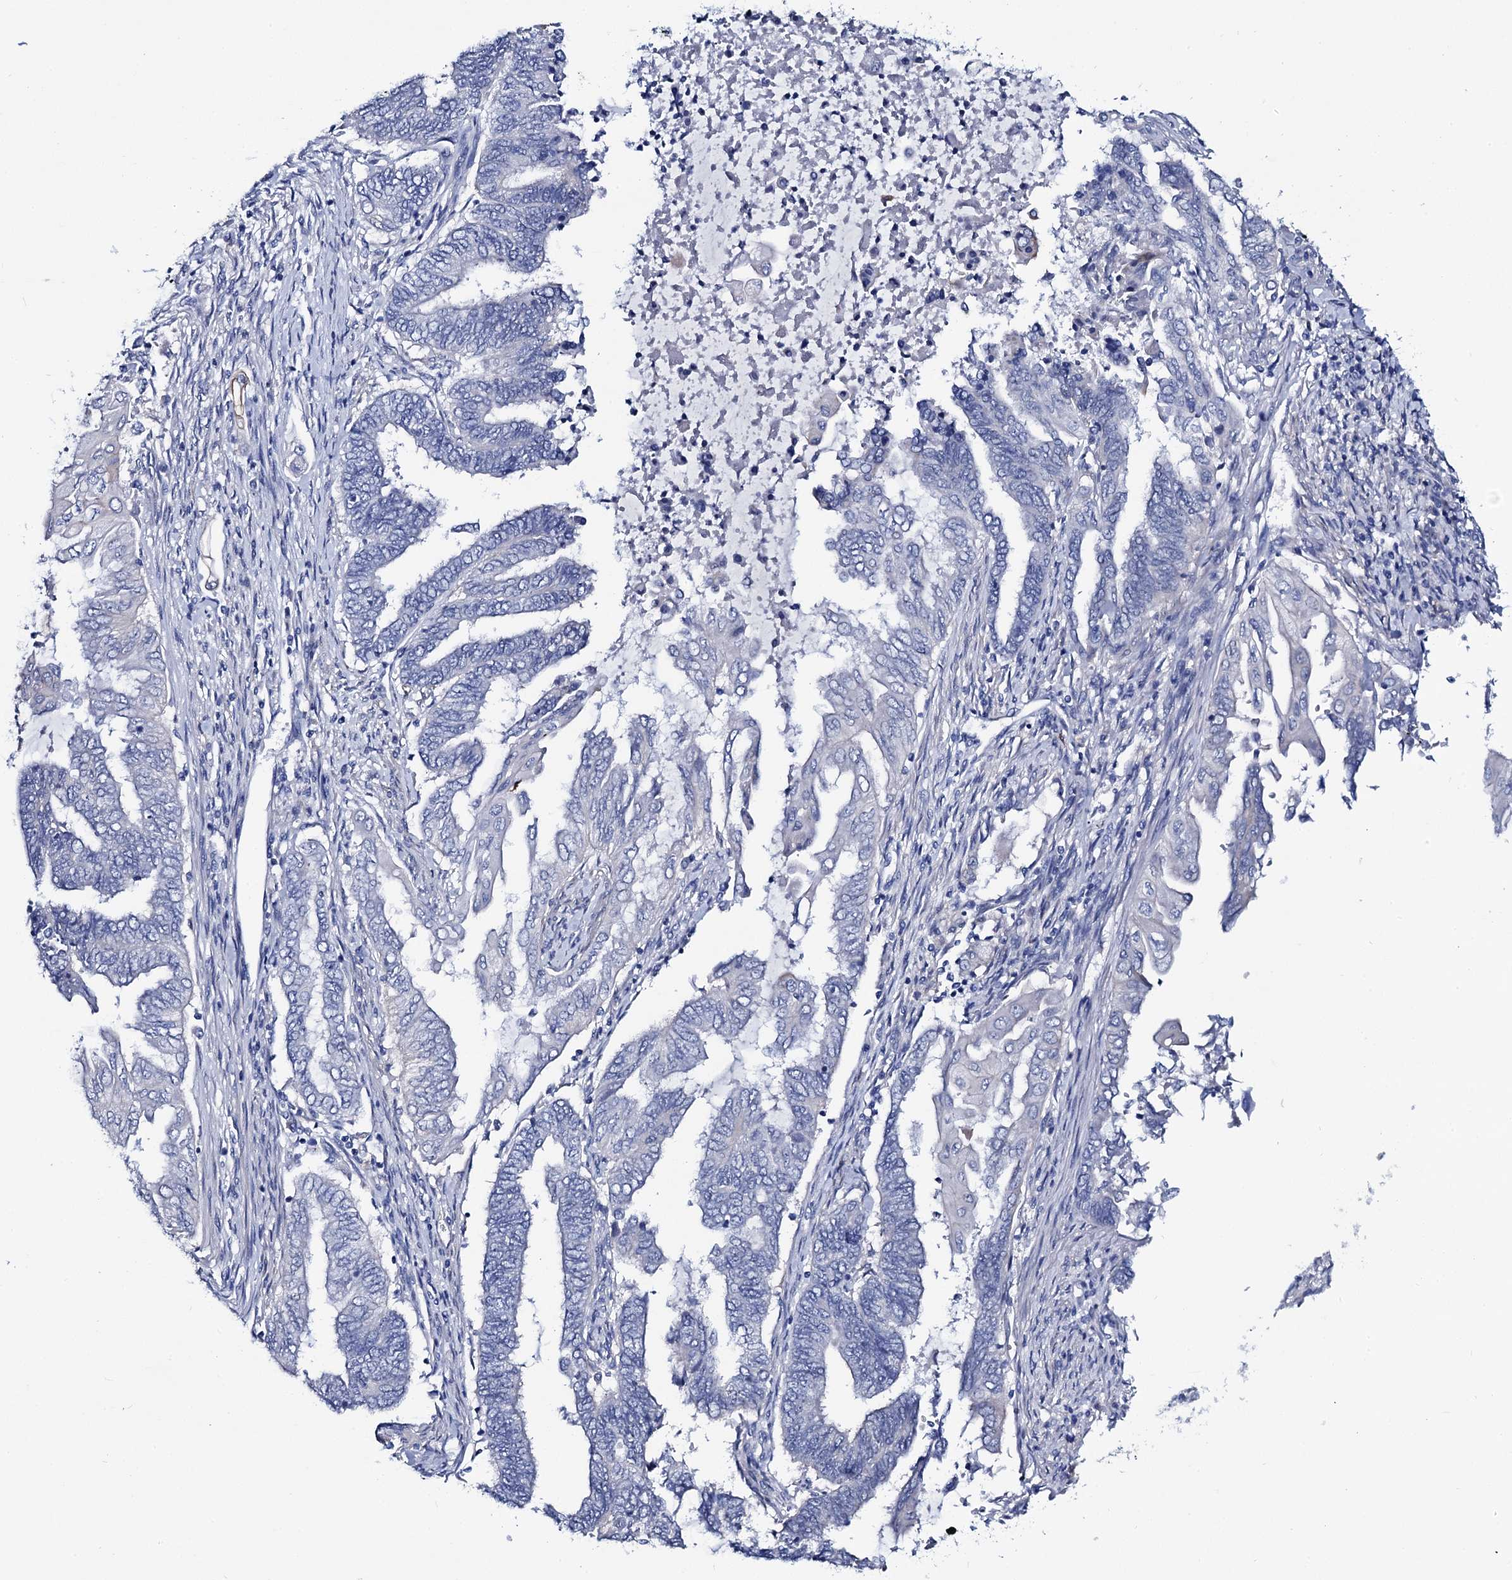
{"staining": {"intensity": "negative", "quantity": "none", "location": "none"}, "tissue": "endometrial cancer", "cell_type": "Tumor cells", "image_type": "cancer", "snomed": [{"axis": "morphology", "description": "Adenocarcinoma, NOS"}, {"axis": "topography", "description": "Uterus"}, {"axis": "topography", "description": "Endometrium"}], "caption": "A histopathology image of human adenocarcinoma (endometrial) is negative for staining in tumor cells.", "gene": "GYS2", "patient": {"sex": "female", "age": 70}}